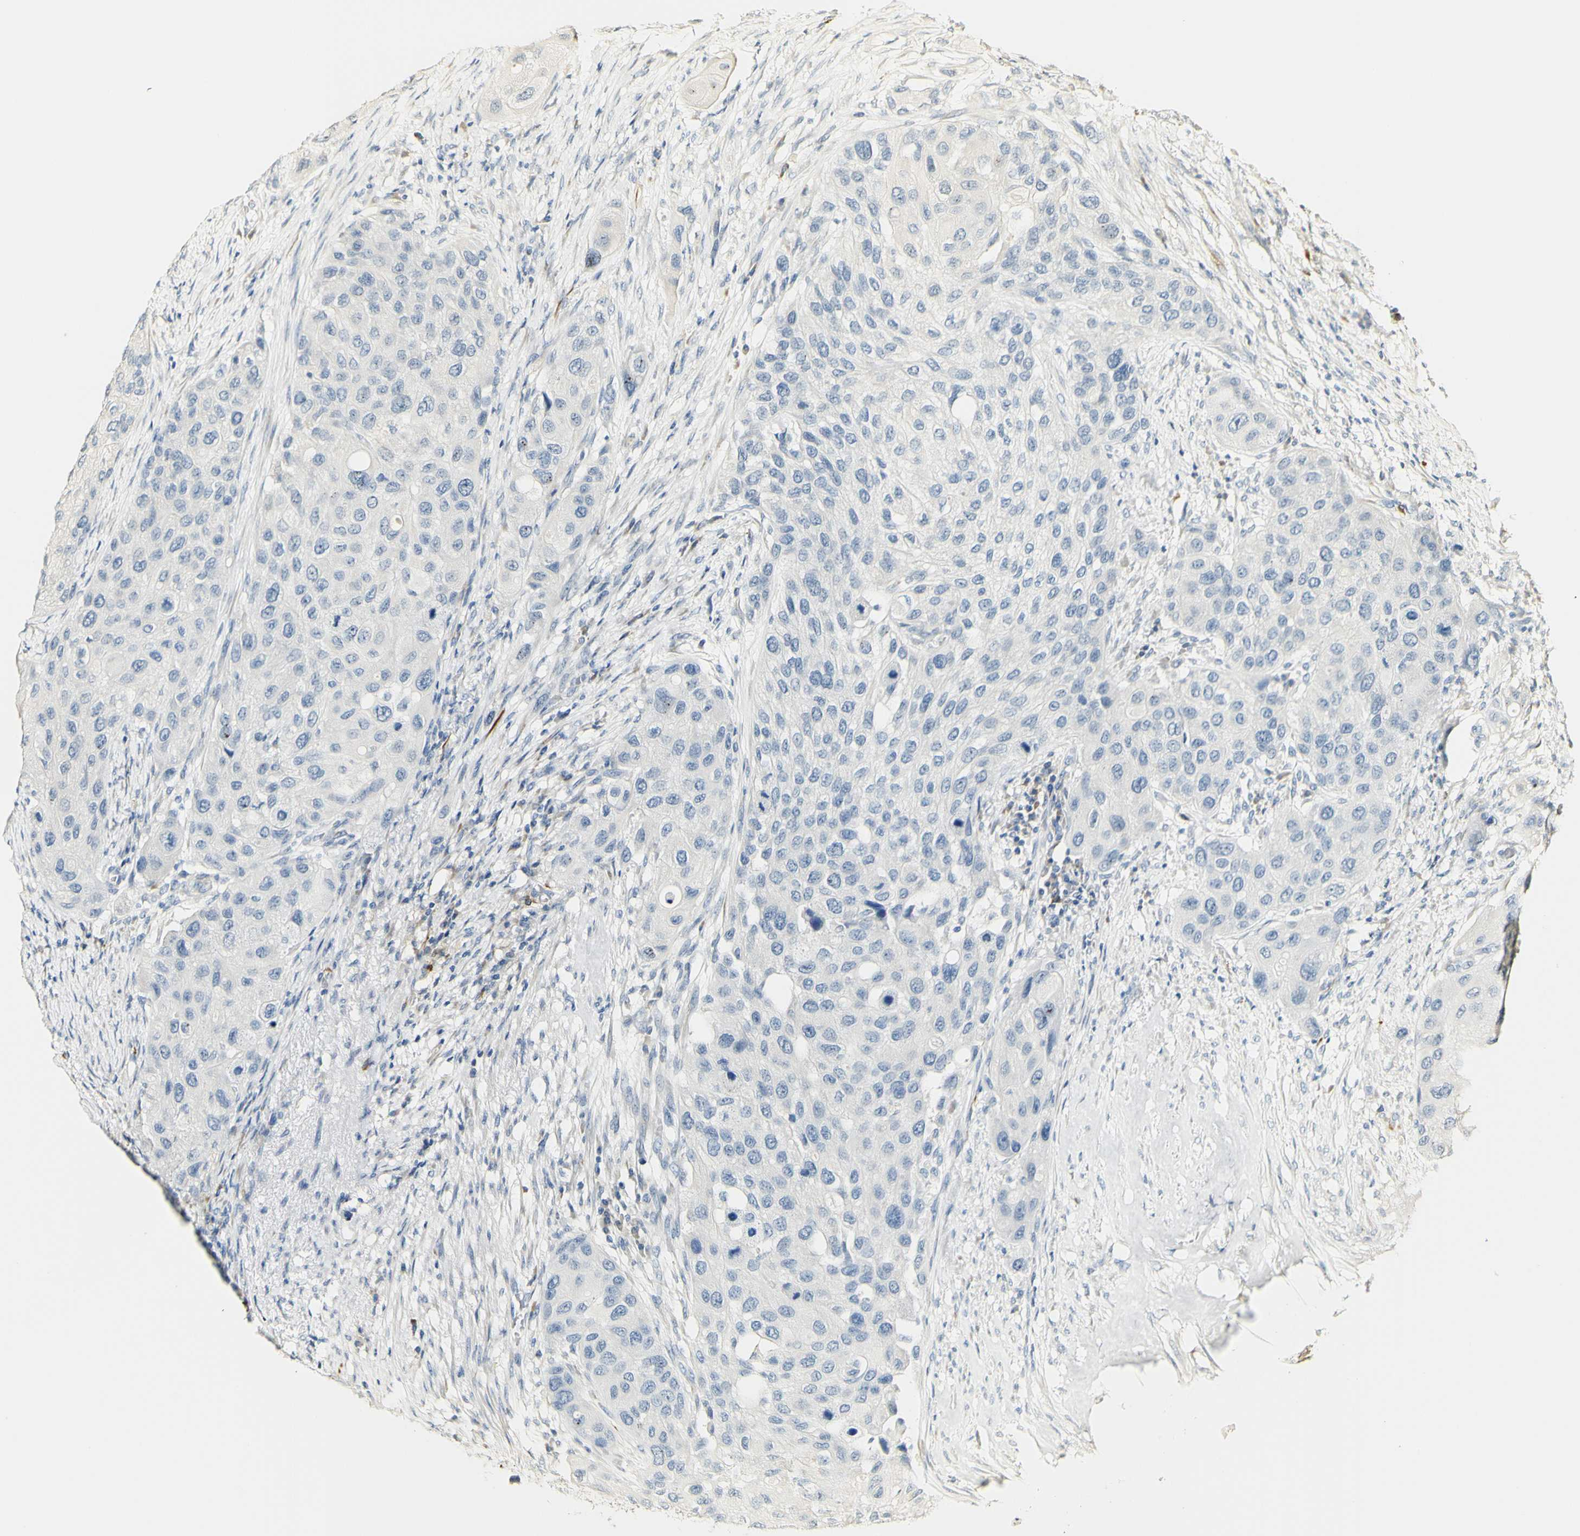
{"staining": {"intensity": "negative", "quantity": "none", "location": "none"}, "tissue": "urothelial cancer", "cell_type": "Tumor cells", "image_type": "cancer", "snomed": [{"axis": "morphology", "description": "Urothelial carcinoma, High grade"}, {"axis": "topography", "description": "Urinary bladder"}], "caption": "Immunohistochemistry image of urothelial cancer stained for a protein (brown), which shows no expression in tumor cells. (DAB IHC with hematoxylin counter stain).", "gene": "FMO3", "patient": {"sex": "female", "age": 56}}